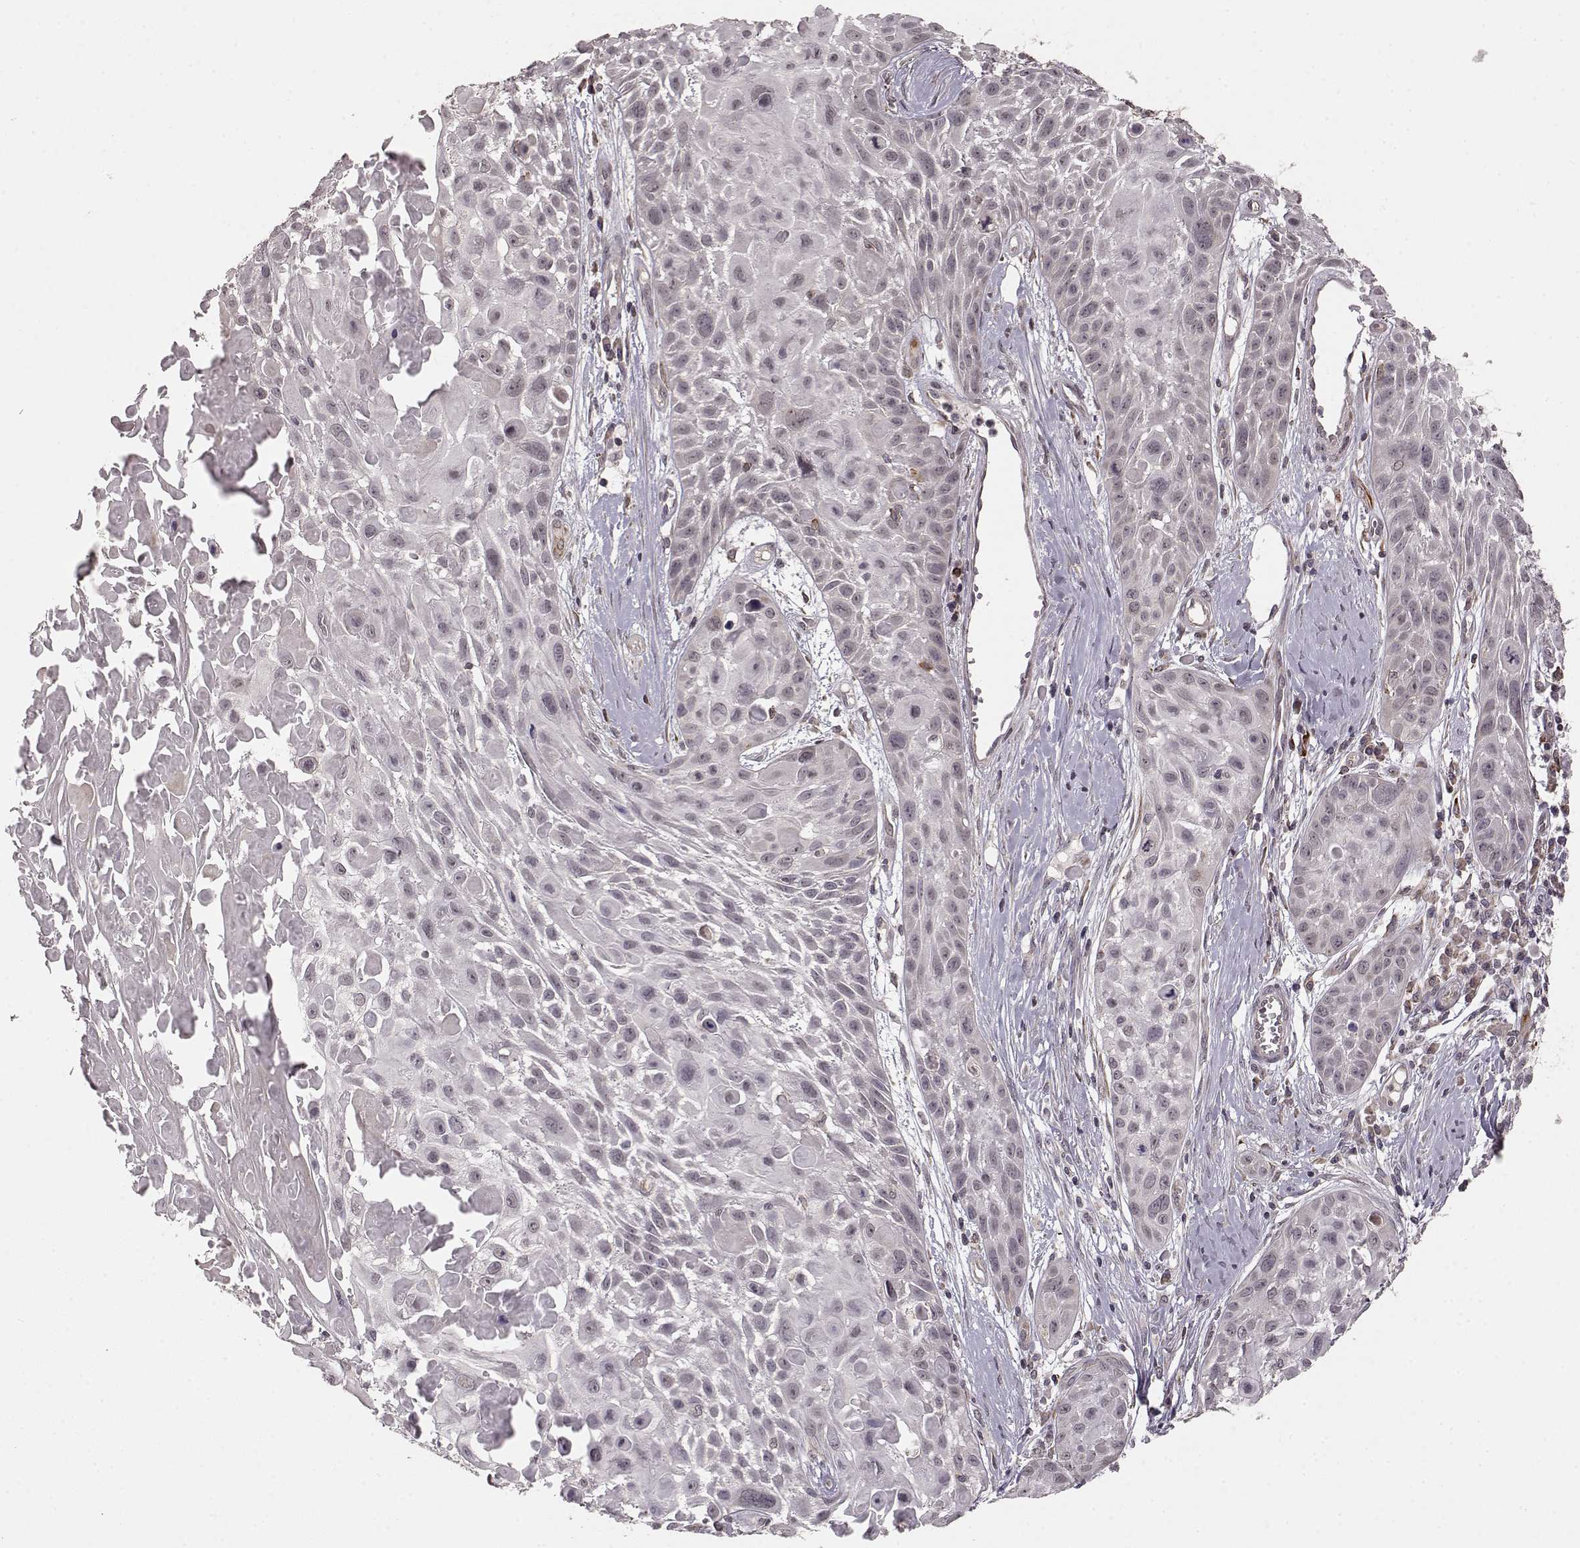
{"staining": {"intensity": "negative", "quantity": "none", "location": "none"}, "tissue": "skin cancer", "cell_type": "Tumor cells", "image_type": "cancer", "snomed": [{"axis": "morphology", "description": "Squamous cell carcinoma, NOS"}, {"axis": "topography", "description": "Skin"}, {"axis": "topography", "description": "Anal"}], "caption": "A histopathology image of human squamous cell carcinoma (skin) is negative for staining in tumor cells.", "gene": "ELOVL5", "patient": {"sex": "female", "age": 75}}